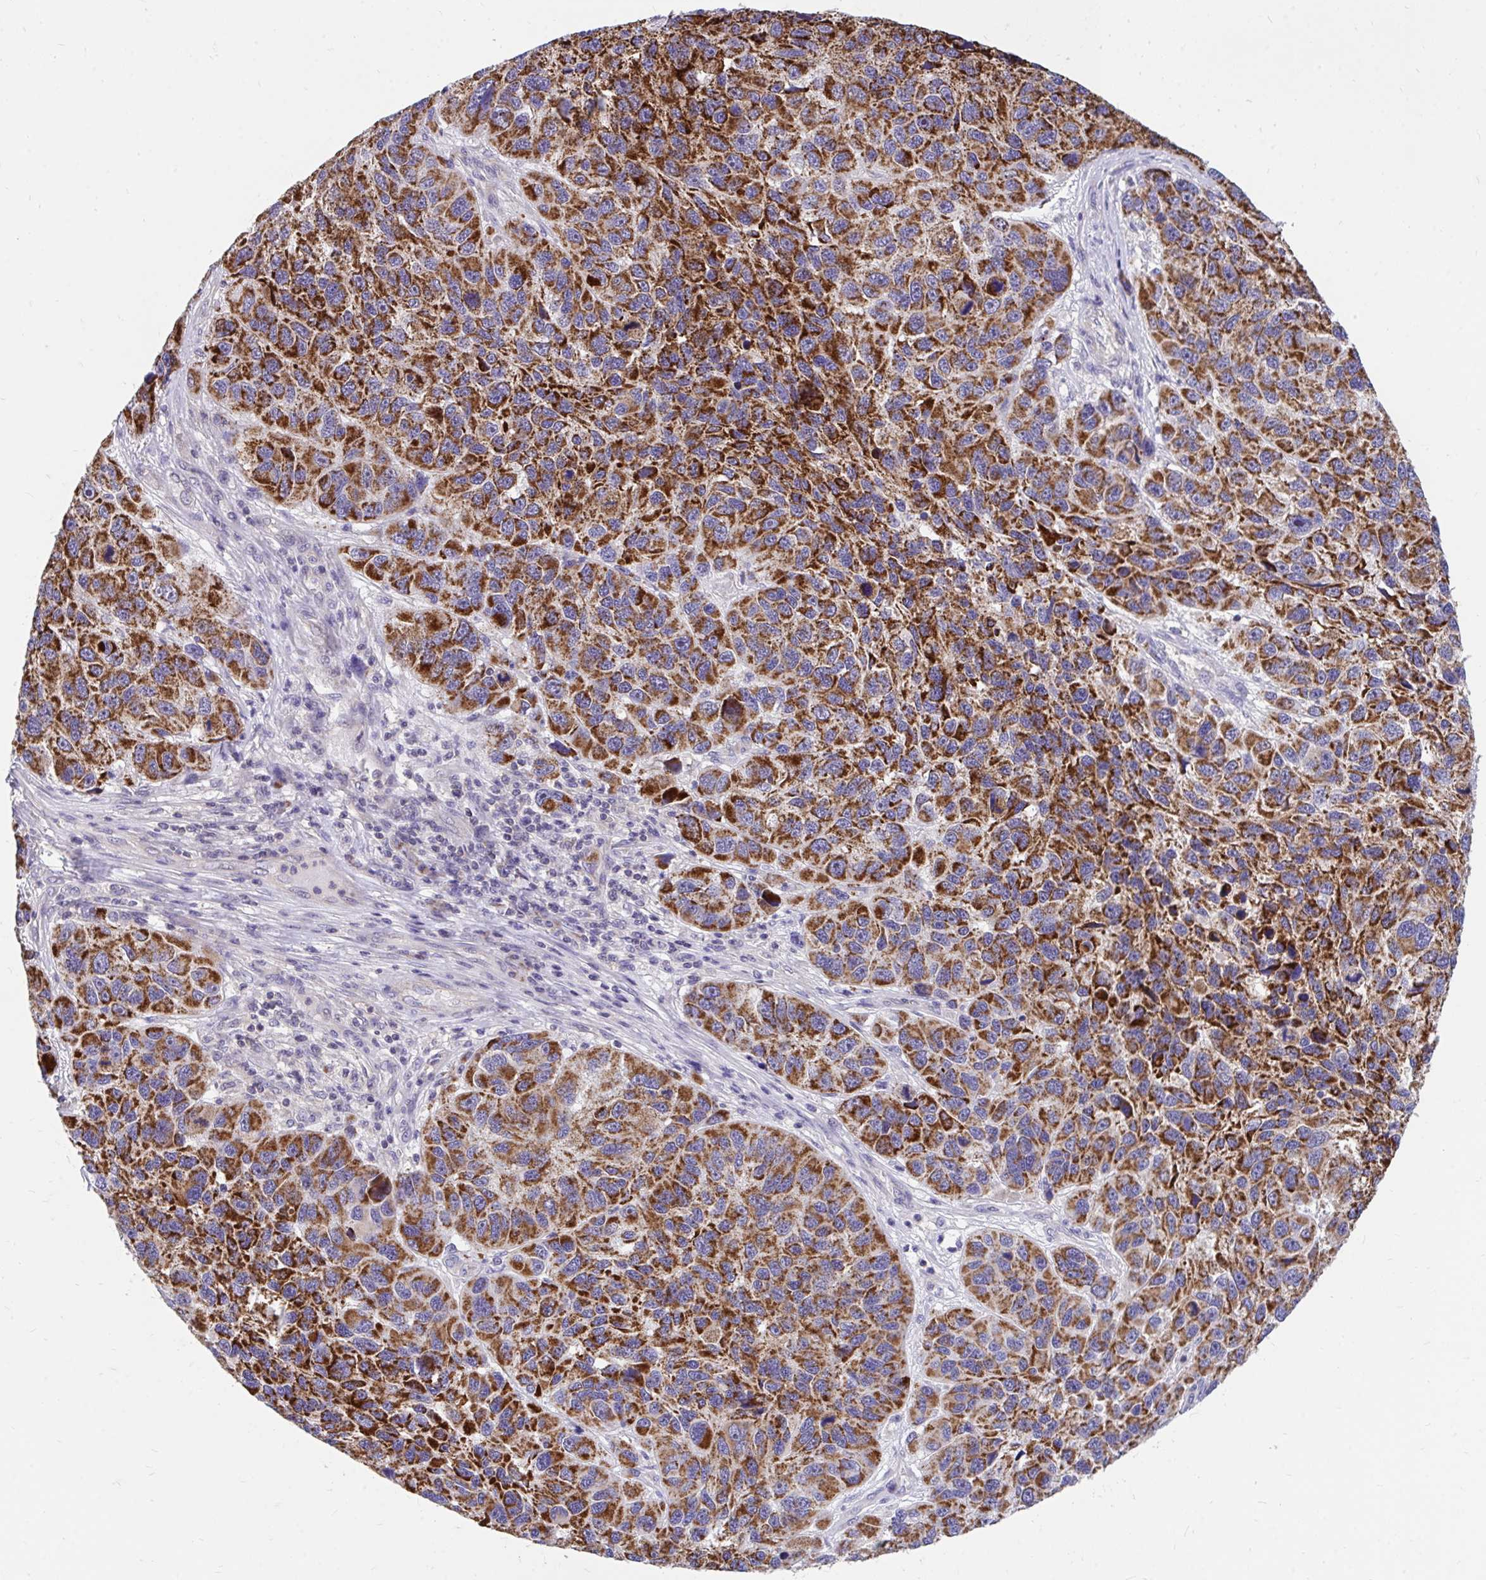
{"staining": {"intensity": "strong", "quantity": ">75%", "location": "cytoplasmic/membranous"}, "tissue": "melanoma", "cell_type": "Tumor cells", "image_type": "cancer", "snomed": [{"axis": "morphology", "description": "Malignant melanoma, NOS"}, {"axis": "topography", "description": "Skin"}], "caption": "The immunohistochemical stain labels strong cytoplasmic/membranous staining in tumor cells of melanoma tissue.", "gene": "FHIP1B", "patient": {"sex": "male", "age": 53}}